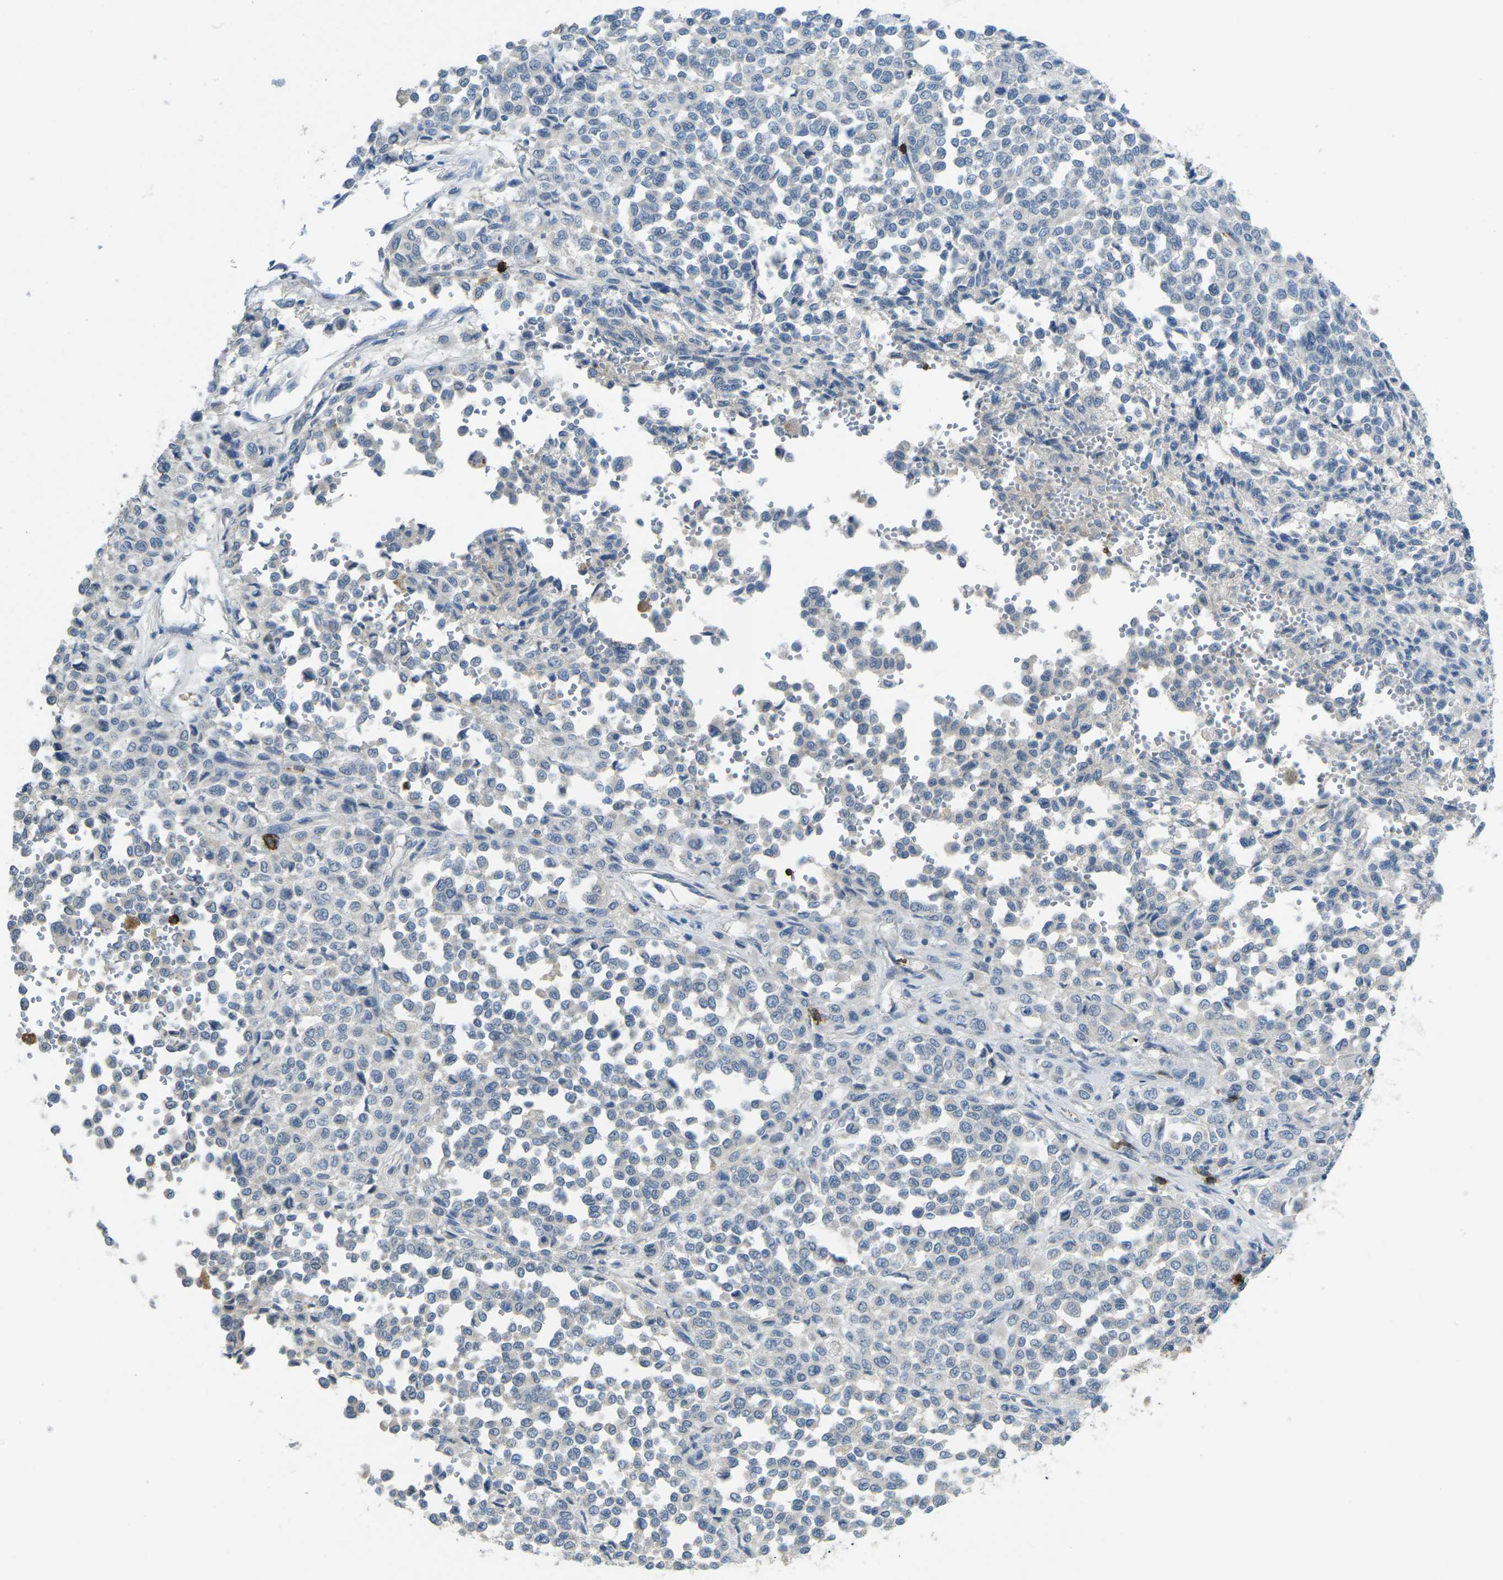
{"staining": {"intensity": "negative", "quantity": "none", "location": "none"}, "tissue": "melanoma", "cell_type": "Tumor cells", "image_type": "cancer", "snomed": [{"axis": "morphology", "description": "Malignant melanoma, Metastatic site"}, {"axis": "topography", "description": "Pancreas"}], "caption": "Human melanoma stained for a protein using immunohistochemistry (IHC) exhibits no positivity in tumor cells.", "gene": "CD19", "patient": {"sex": "female", "age": 30}}